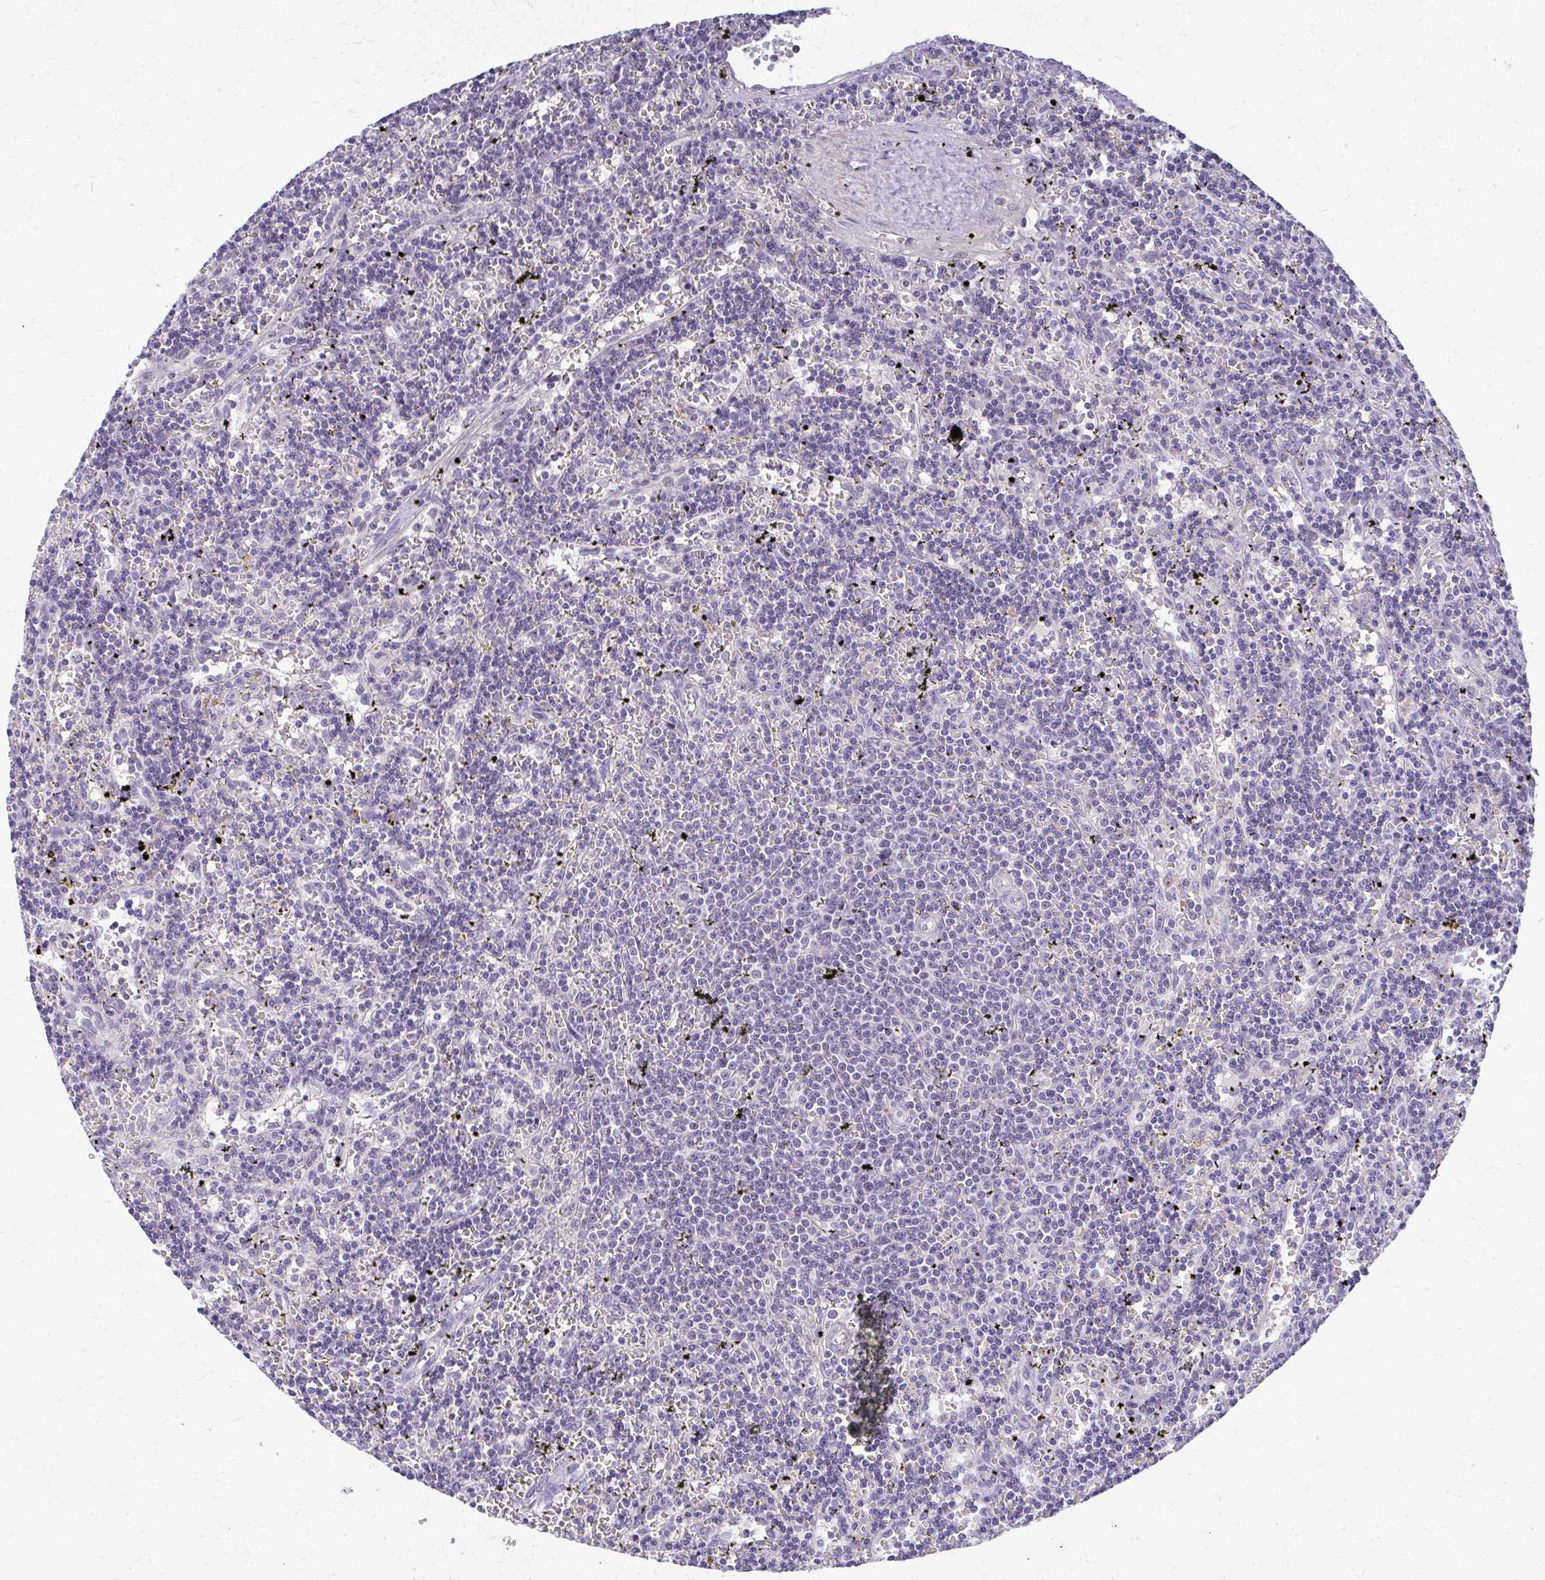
{"staining": {"intensity": "negative", "quantity": "none", "location": "none"}, "tissue": "lymphoma", "cell_type": "Tumor cells", "image_type": "cancer", "snomed": [{"axis": "morphology", "description": "Malignant lymphoma, non-Hodgkin's type, Low grade"}, {"axis": "topography", "description": "Spleen"}], "caption": "DAB immunohistochemical staining of human low-grade malignant lymphoma, non-Hodgkin's type displays no significant positivity in tumor cells. The staining was performed using DAB (3,3'-diaminobenzidine) to visualize the protein expression in brown, while the nuclei were stained in blue with hematoxylin (Magnification: 20x).", "gene": "TEX33", "patient": {"sex": "male", "age": 60}}